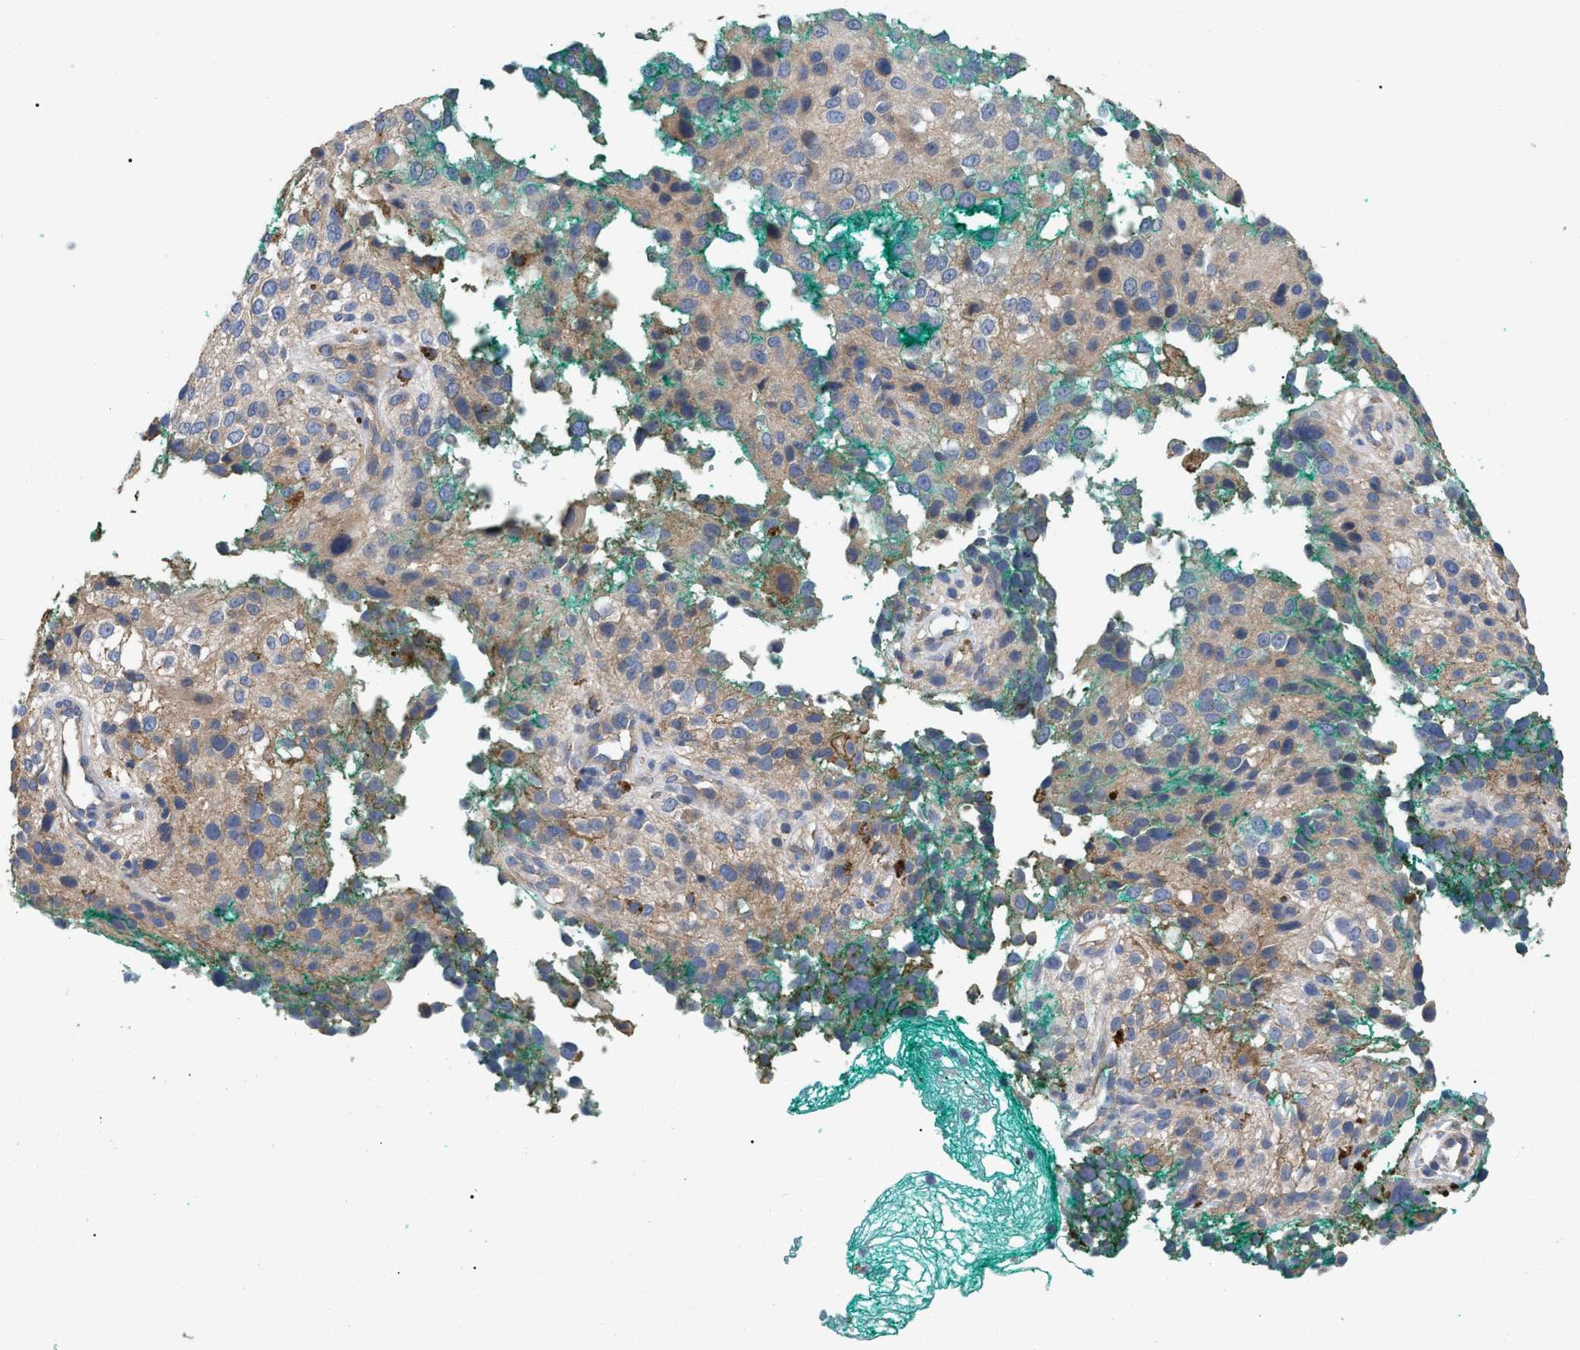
{"staining": {"intensity": "weak", "quantity": "25%-75%", "location": "cytoplasmic/membranous"}, "tissue": "melanoma", "cell_type": "Tumor cells", "image_type": "cancer", "snomed": [{"axis": "morphology", "description": "Necrosis, NOS"}, {"axis": "morphology", "description": "Malignant melanoma, NOS"}, {"axis": "topography", "description": "Skin"}], "caption": "DAB immunohistochemical staining of human melanoma displays weak cytoplasmic/membranous protein expression in approximately 25%-75% of tumor cells. (Stains: DAB (3,3'-diaminobenzidine) in brown, nuclei in blue, Microscopy: brightfield microscopy at high magnification).", "gene": "RAP1GDS1", "patient": {"sex": "female", "age": 87}}